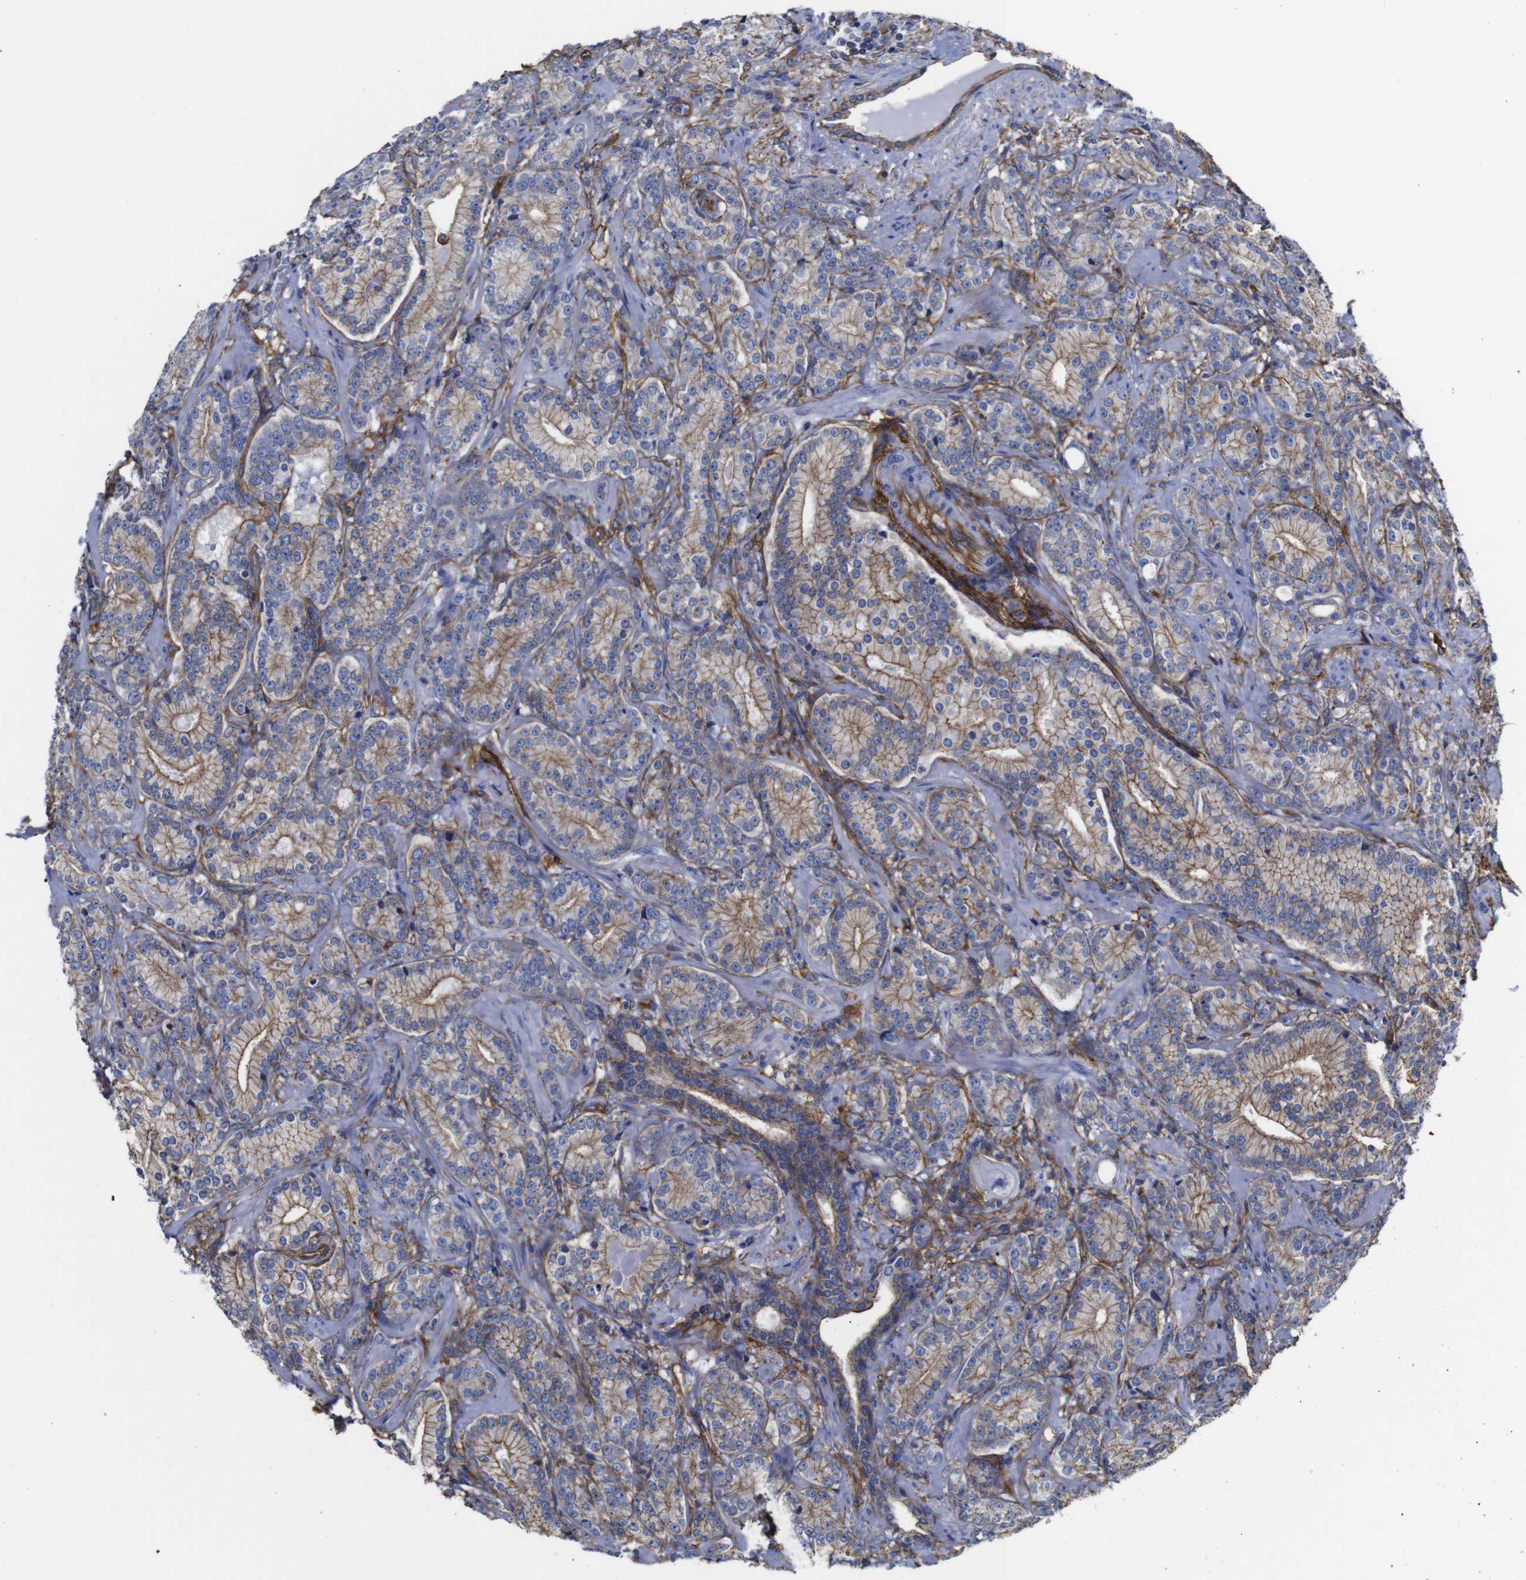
{"staining": {"intensity": "moderate", "quantity": ">75%", "location": "cytoplasmic/membranous"}, "tissue": "prostate cancer", "cell_type": "Tumor cells", "image_type": "cancer", "snomed": [{"axis": "morphology", "description": "Adenocarcinoma, High grade"}, {"axis": "topography", "description": "Prostate"}], "caption": "Moderate cytoplasmic/membranous expression is appreciated in about >75% of tumor cells in adenocarcinoma (high-grade) (prostate).", "gene": "SPTBN1", "patient": {"sex": "male", "age": 61}}